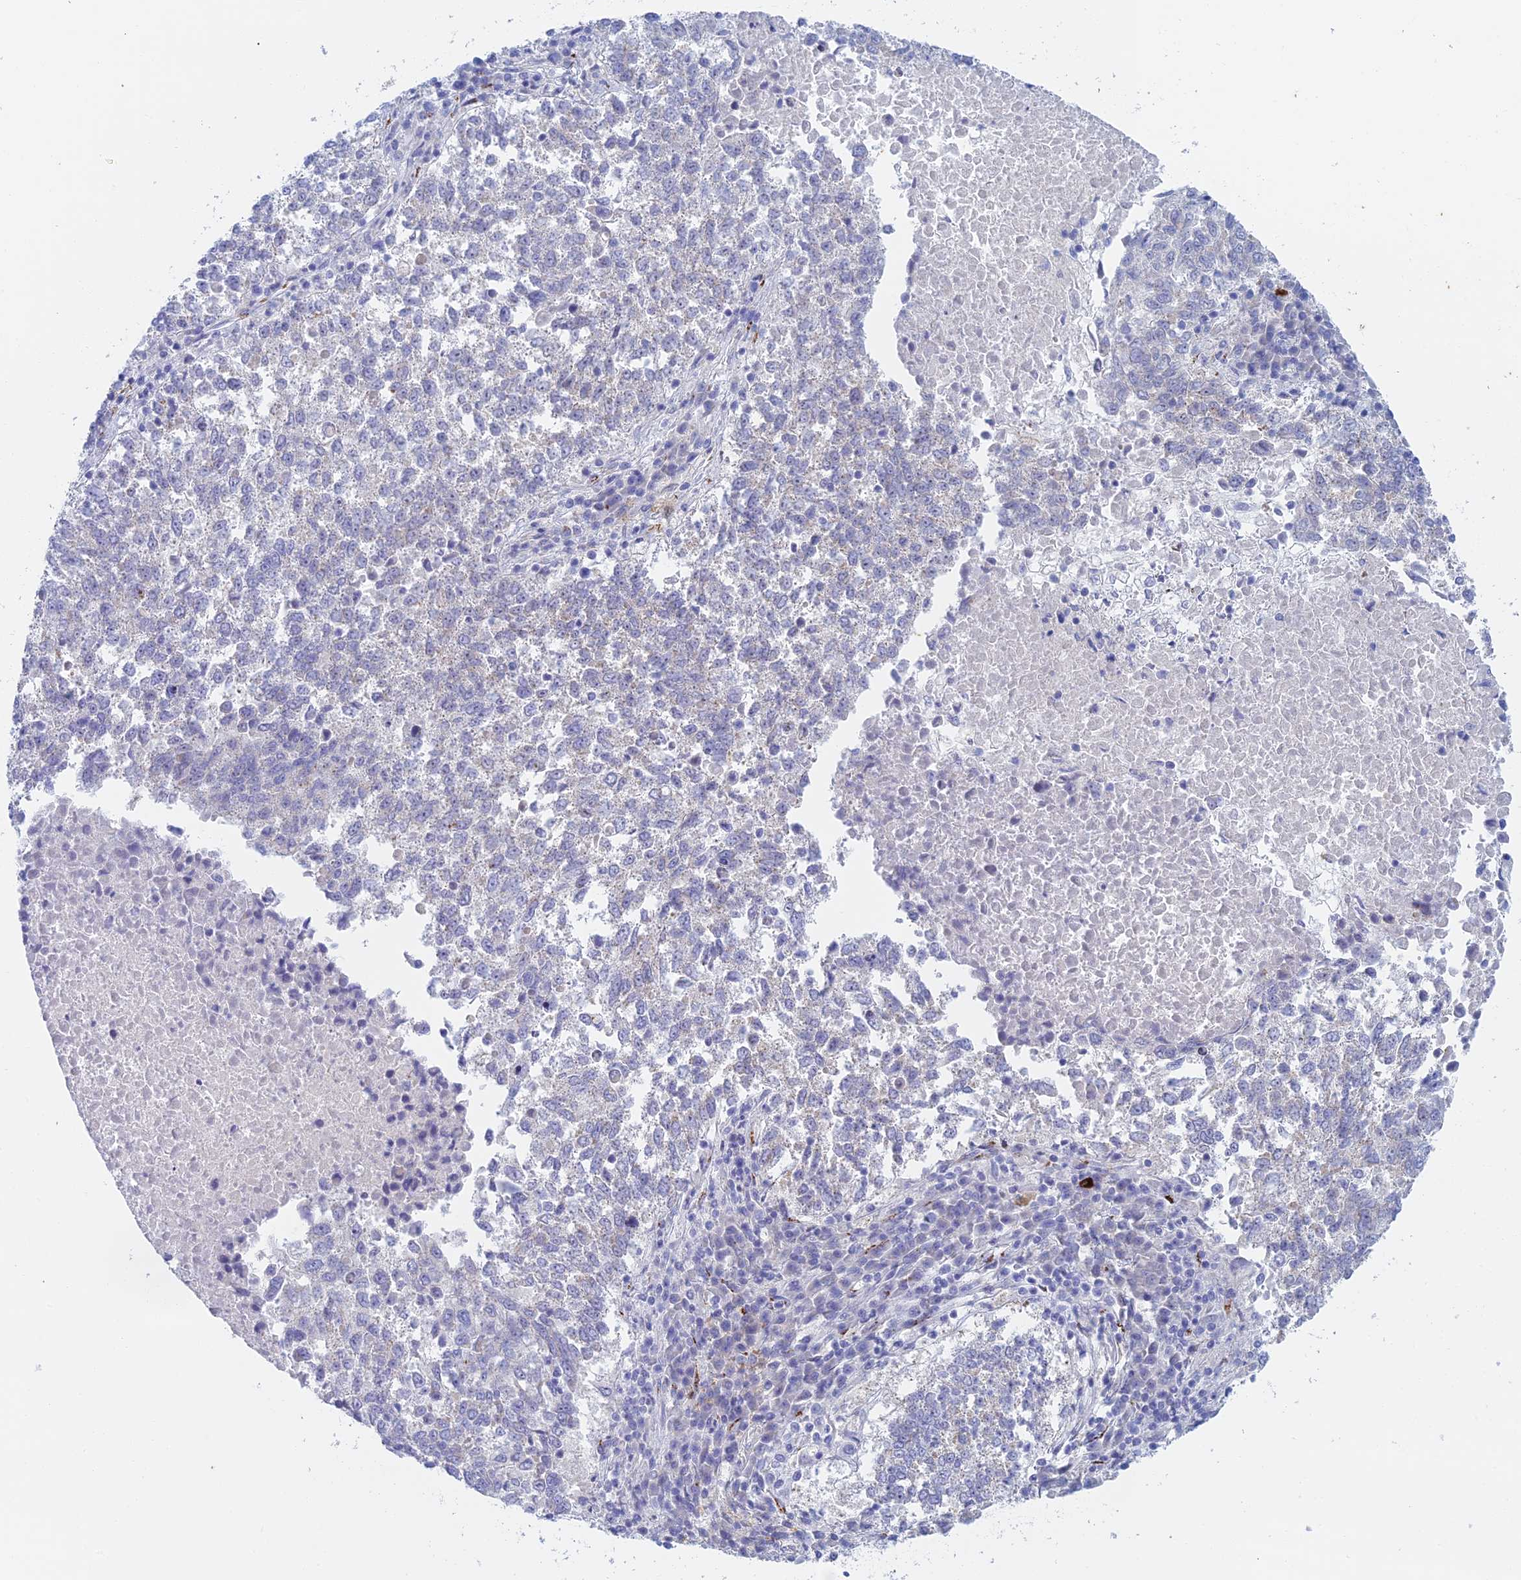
{"staining": {"intensity": "negative", "quantity": "none", "location": "none"}, "tissue": "lung cancer", "cell_type": "Tumor cells", "image_type": "cancer", "snomed": [{"axis": "morphology", "description": "Squamous cell carcinoma, NOS"}, {"axis": "topography", "description": "Lung"}], "caption": "There is no significant staining in tumor cells of lung cancer.", "gene": "SLC24A3", "patient": {"sex": "male", "age": 73}}